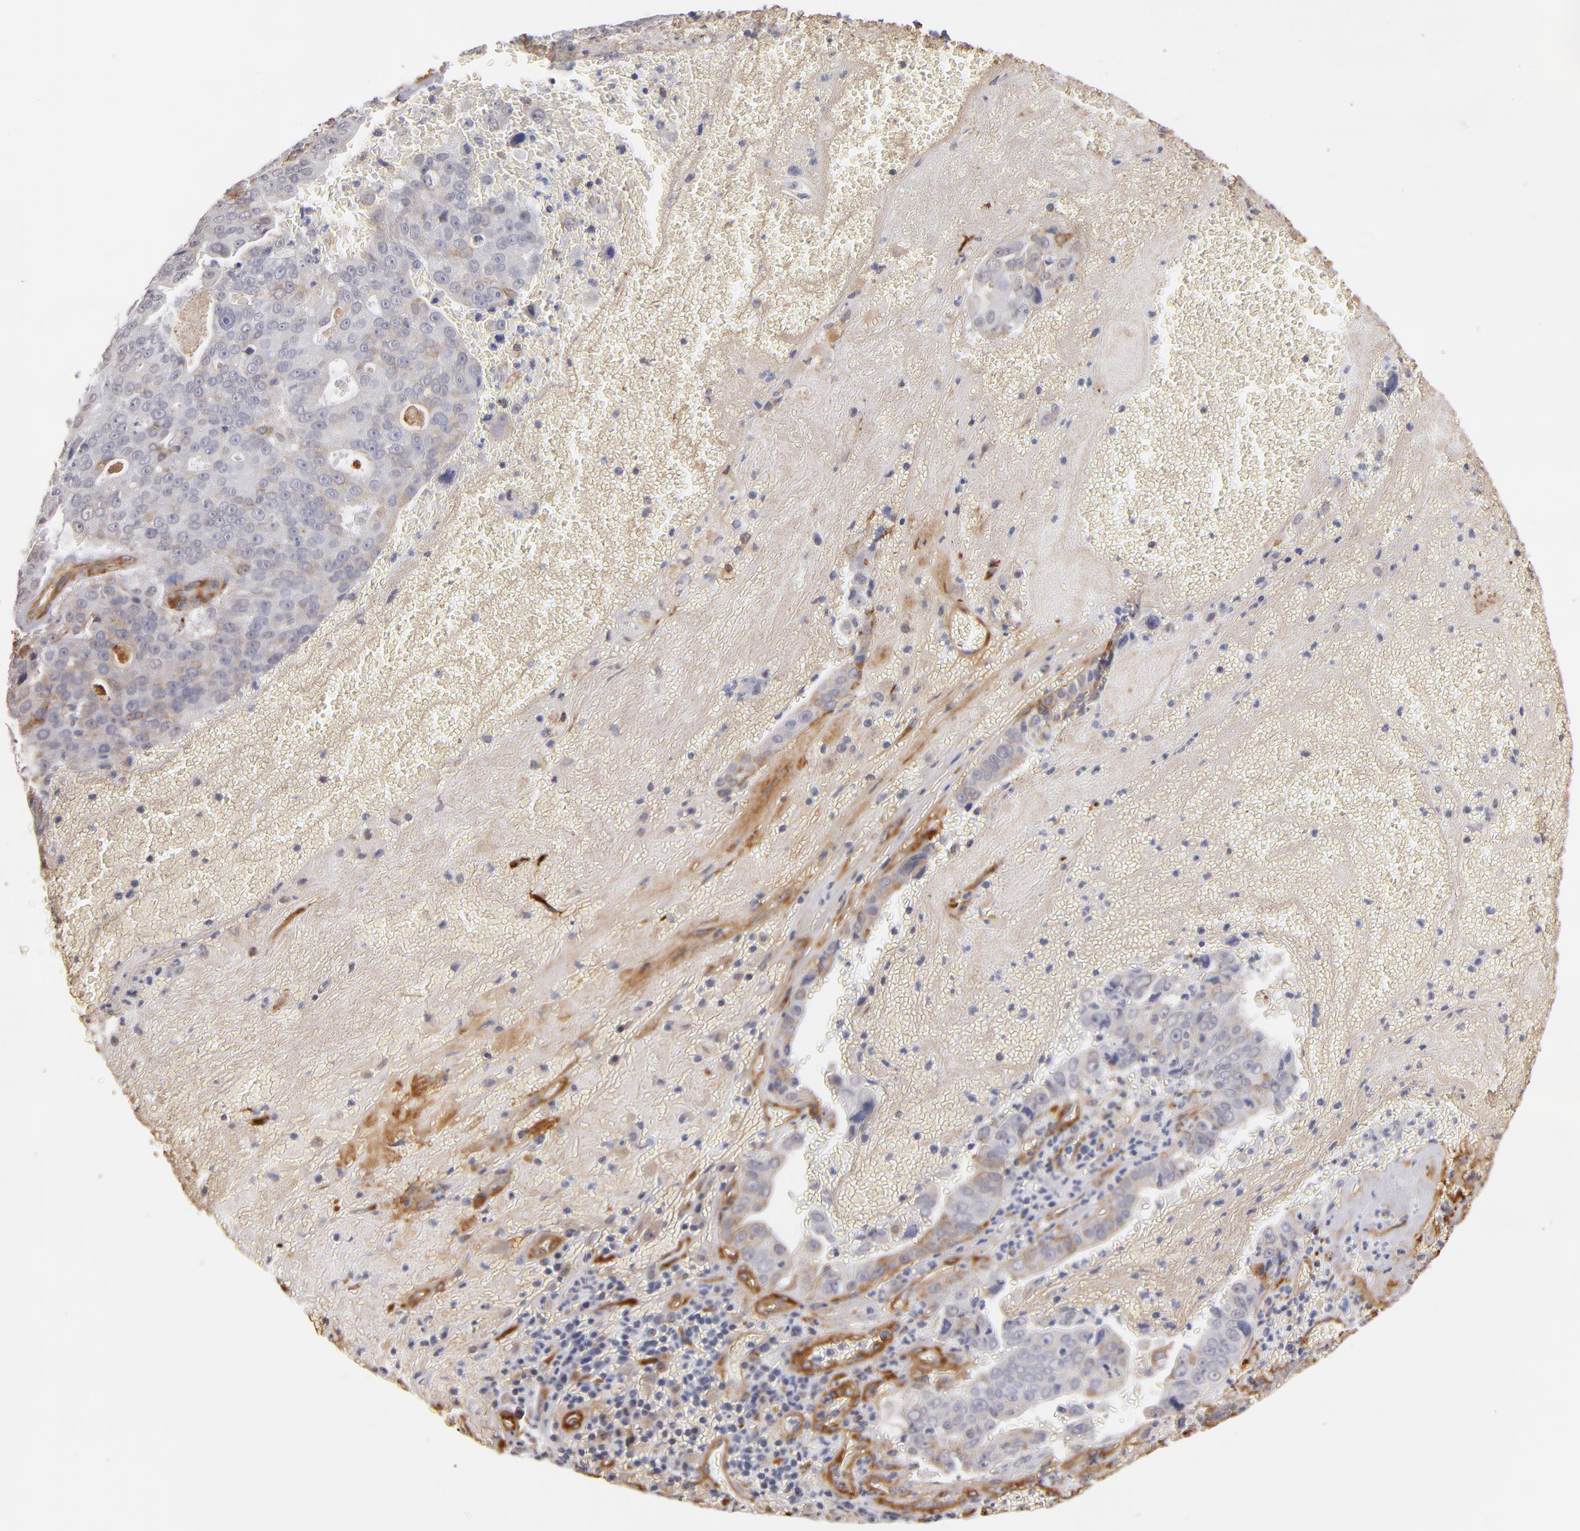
{"staining": {"intensity": "weak", "quantity": "<25%", "location": "cytoplasmic/membranous"}, "tissue": "liver cancer", "cell_type": "Tumor cells", "image_type": "cancer", "snomed": [{"axis": "morphology", "description": "Cholangiocarcinoma"}, {"axis": "topography", "description": "Liver"}], "caption": "A photomicrograph of liver cholangiocarcinoma stained for a protein exhibits no brown staining in tumor cells.", "gene": "LAMC1", "patient": {"sex": "female", "age": 79}}